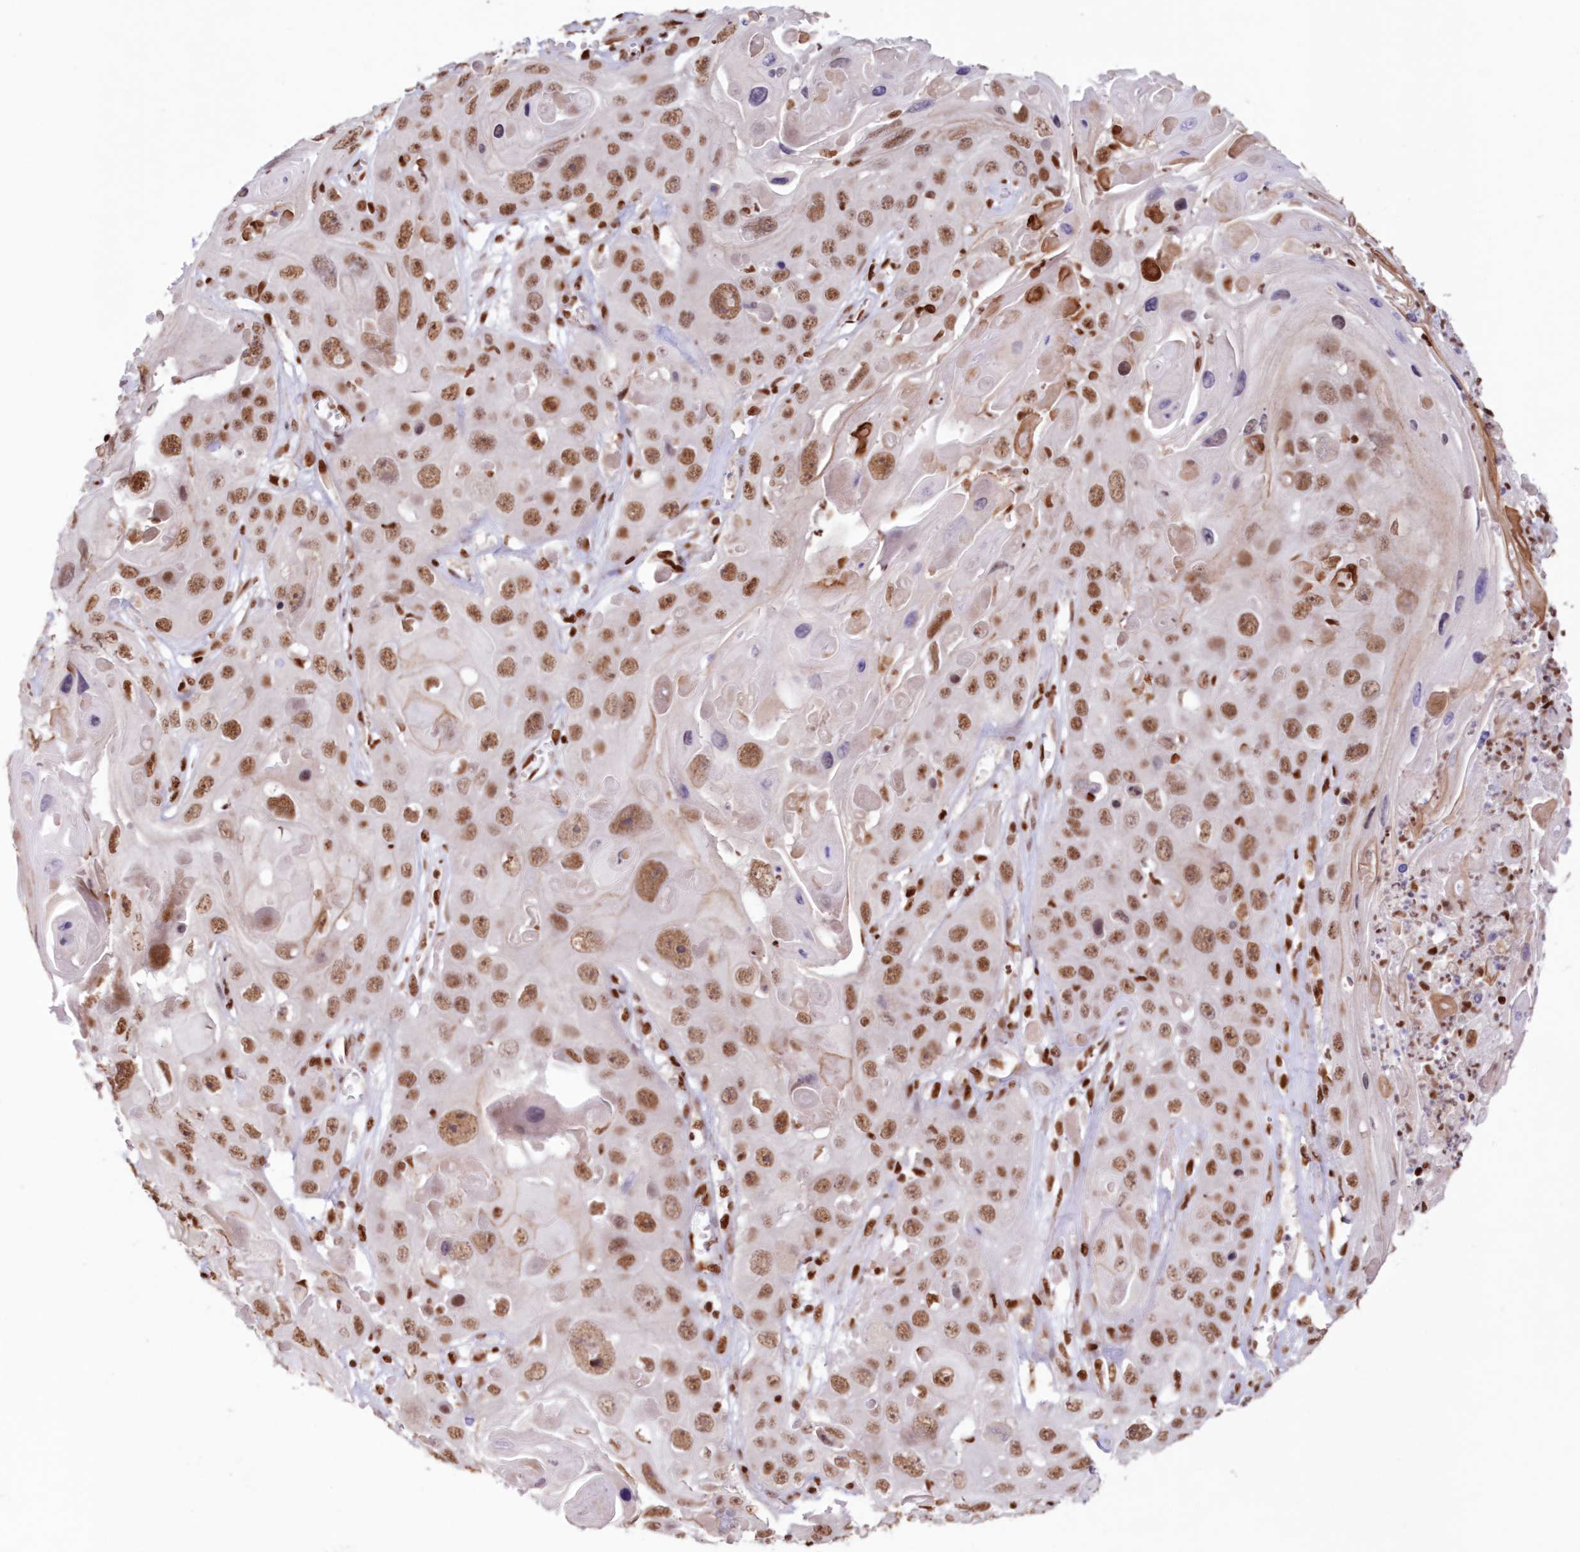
{"staining": {"intensity": "moderate", "quantity": ">75%", "location": "nuclear"}, "tissue": "skin cancer", "cell_type": "Tumor cells", "image_type": "cancer", "snomed": [{"axis": "morphology", "description": "Squamous cell carcinoma, NOS"}, {"axis": "topography", "description": "Skin"}], "caption": "This is an image of IHC staining of skin squamous cell carcinoma, which shows moderate expression in the nuclear of tumor cells.", "gene": "POLR2B", "patient": {"sex": "male", "age": 55}}